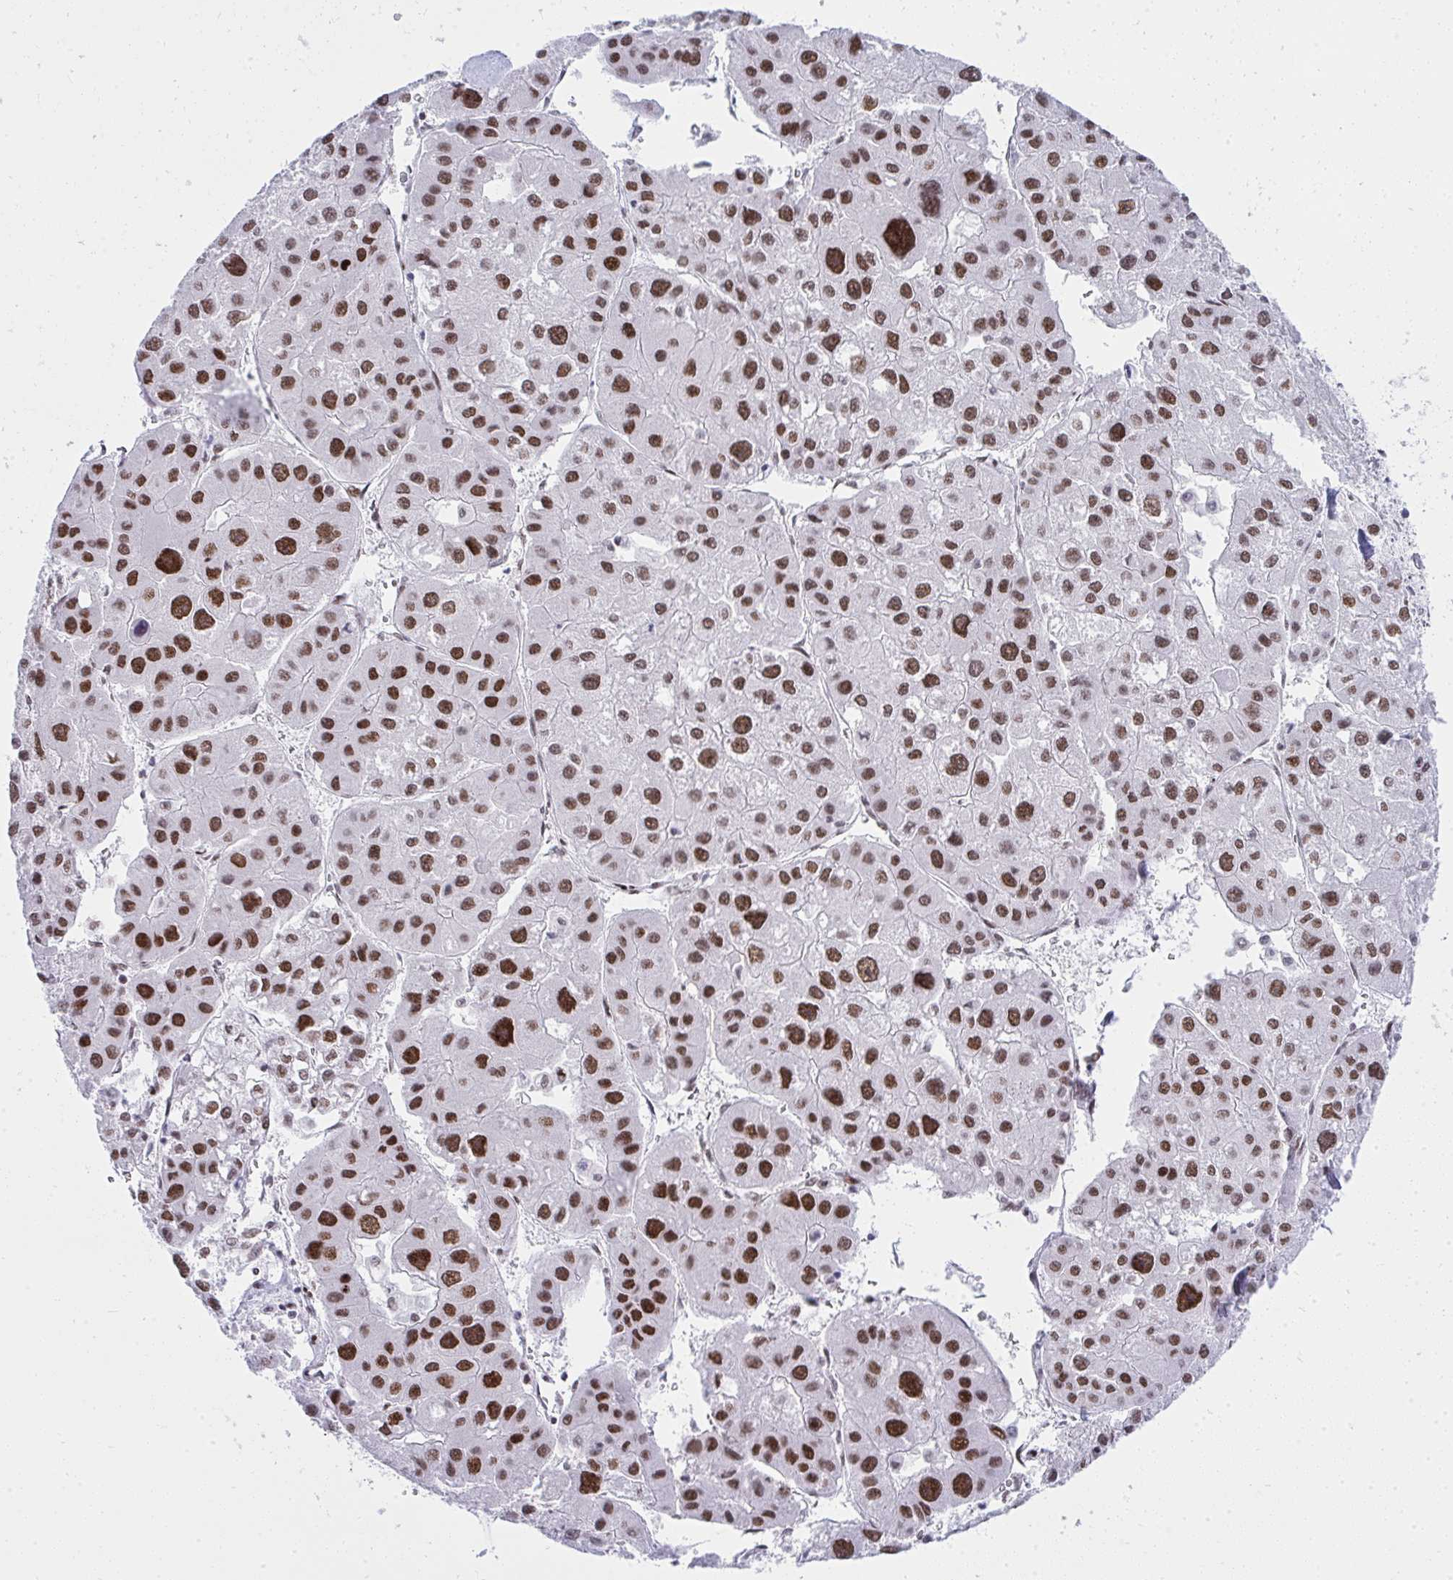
{"staining": {"intensity": "strong", "quantity": ">75%", "location": "nuclear"}, "tissue": "liver cancer", "cell_type": "Tumor cells", "image_type": "cancer", "snomed": [{"axis": "morphology", "description": "Carcinoma, Hepatocellular, NOS"}, {"axis": "topography", "description": "Liver"}], "caption": "Liver hepatocellular carcinoma stained with a protein marker shows strong staining in tumor cells.", "gene": "GLDN", "patient": {"sex": "male", "age": 73}}